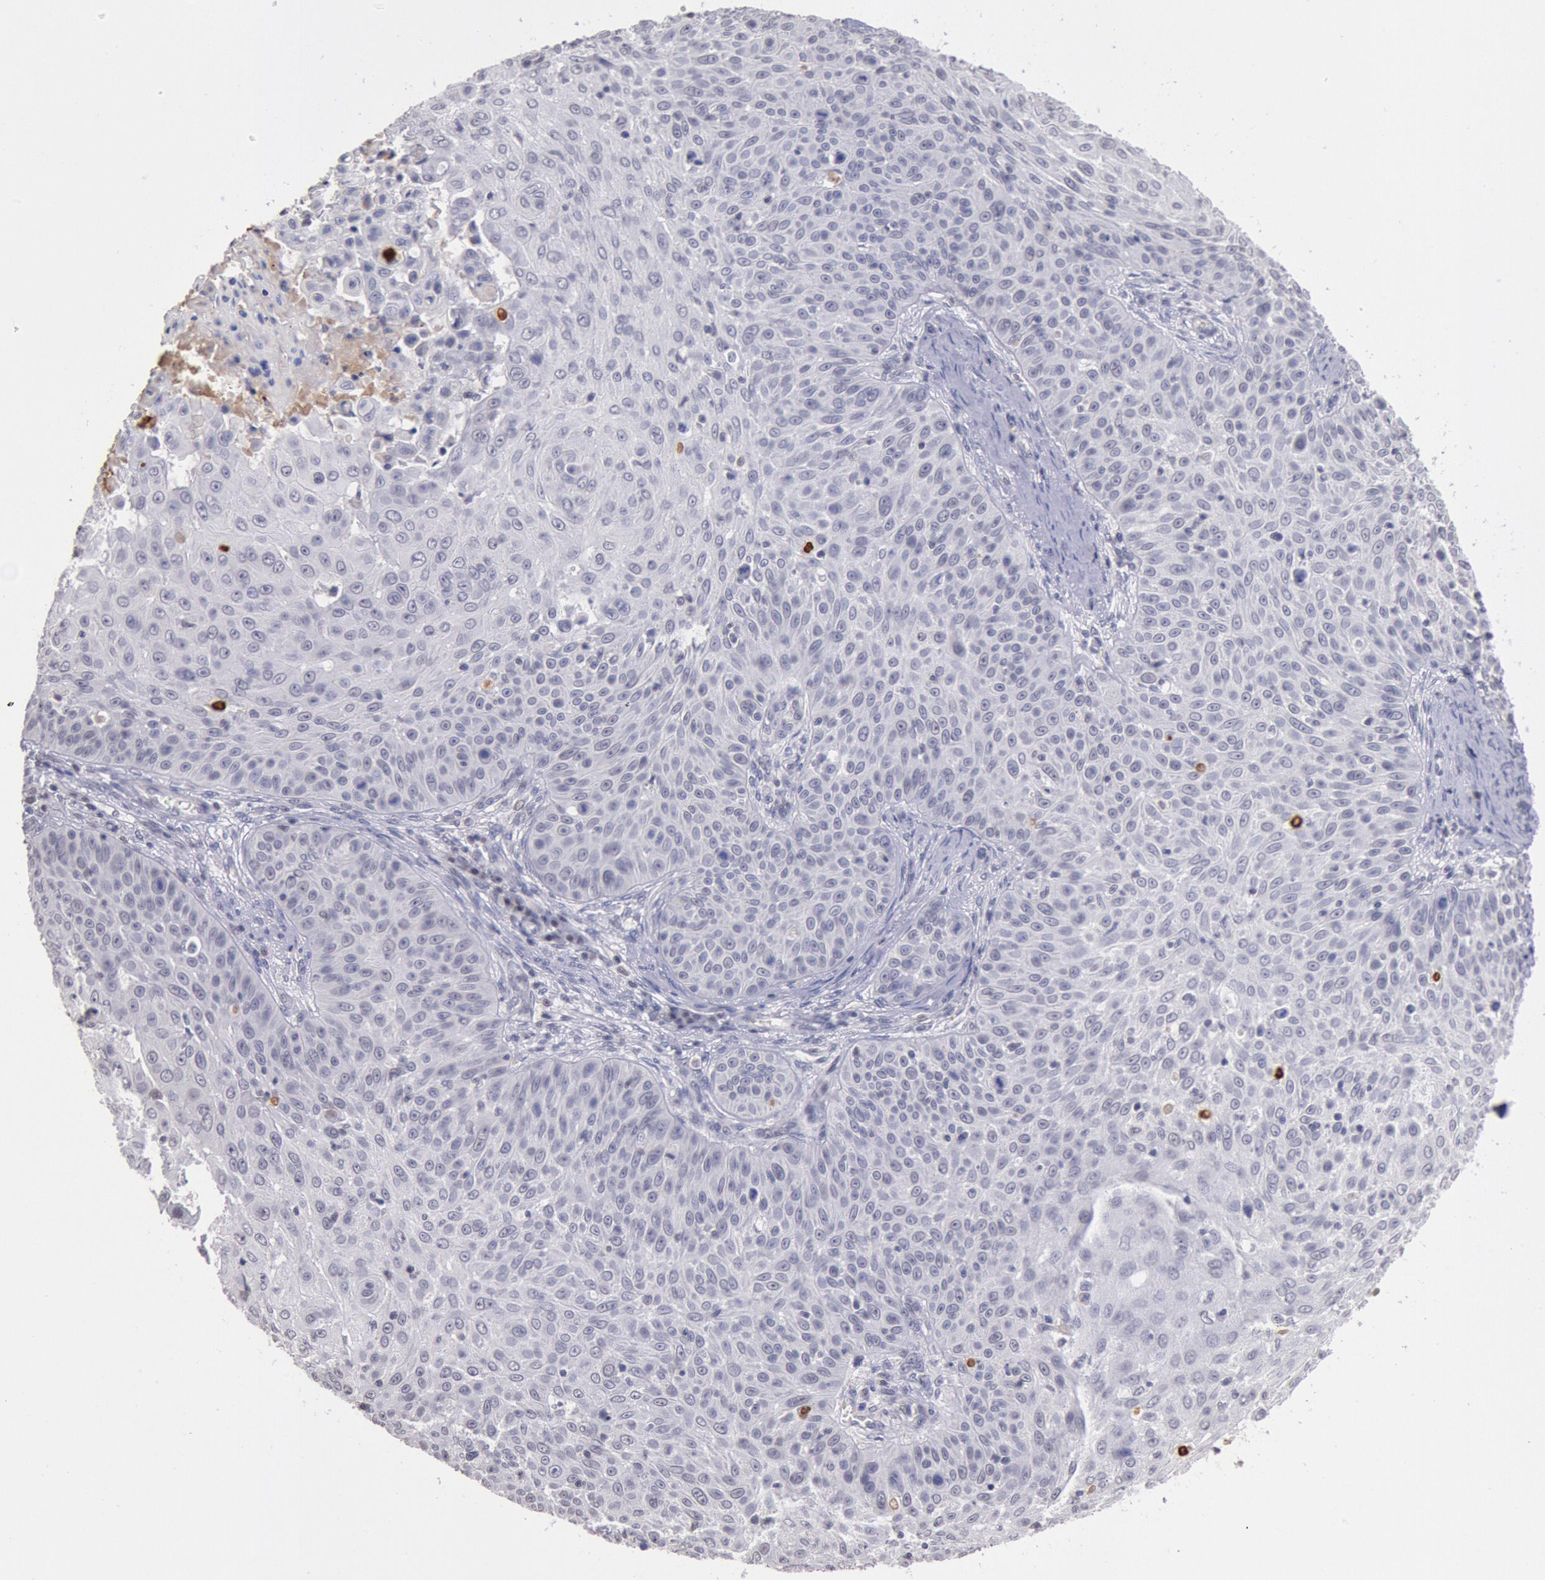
{"staining": {"intensity": "weak", "quantity": "<25%", "location": "cytoplasmic/membranous,nuclear"}, "tissue": "skin cancer", "cell_type": "Tumor cells", "image_type": "cancer", "snomed": [{"axis": "morphology", "description": "Squamous cell carcinoma, NOS"}, {"axis": "topography", "description": "Skin"}], "caption": "Immunohistochemistry (IHC) photomicrograph of neoplastic tissue: human skin cancer stained with DAB reveals no significant protein expression in tumor cells.", "gene": "MYH7", "patient": {"sex": "male", "age": 82}}